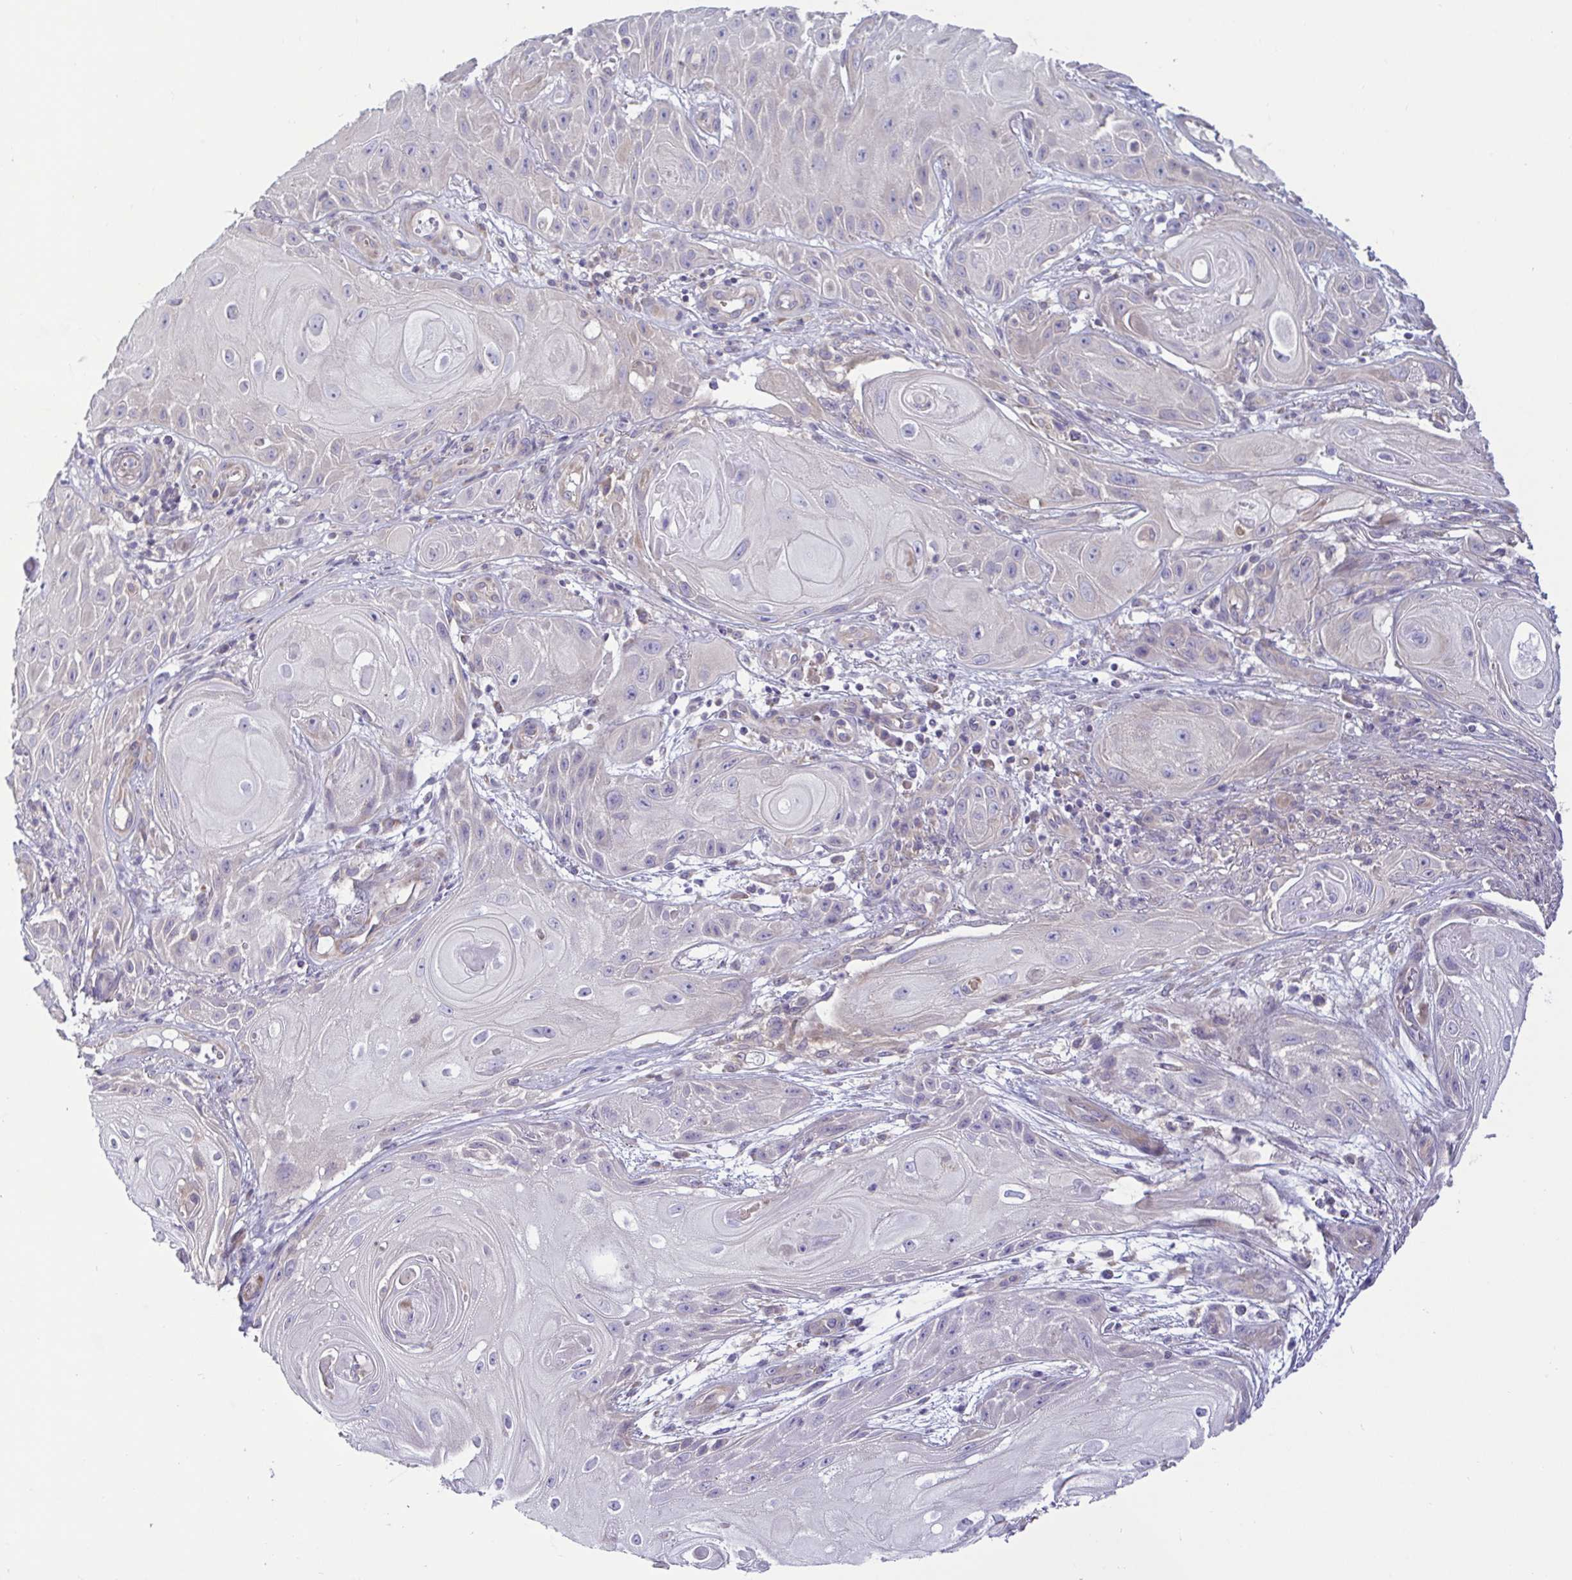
{"staining": {"intensity": "negative", "quantity": "none", "location": "none"}, "tissue": "skin cancer", "cell_type": "Tumor cells", "image_type": "cancer", "snomed": [{"axis": "morphology", "description": "Squamous cell carcinoma, NOS"}, {"axis": "topography", "description": "Skin"}], "caption": "The image displays no staining of tumor cells in skin cancer (squamous cell carcinoma).", "gene": "LMF2", "patient": {"sex": "male", "age": 62}}